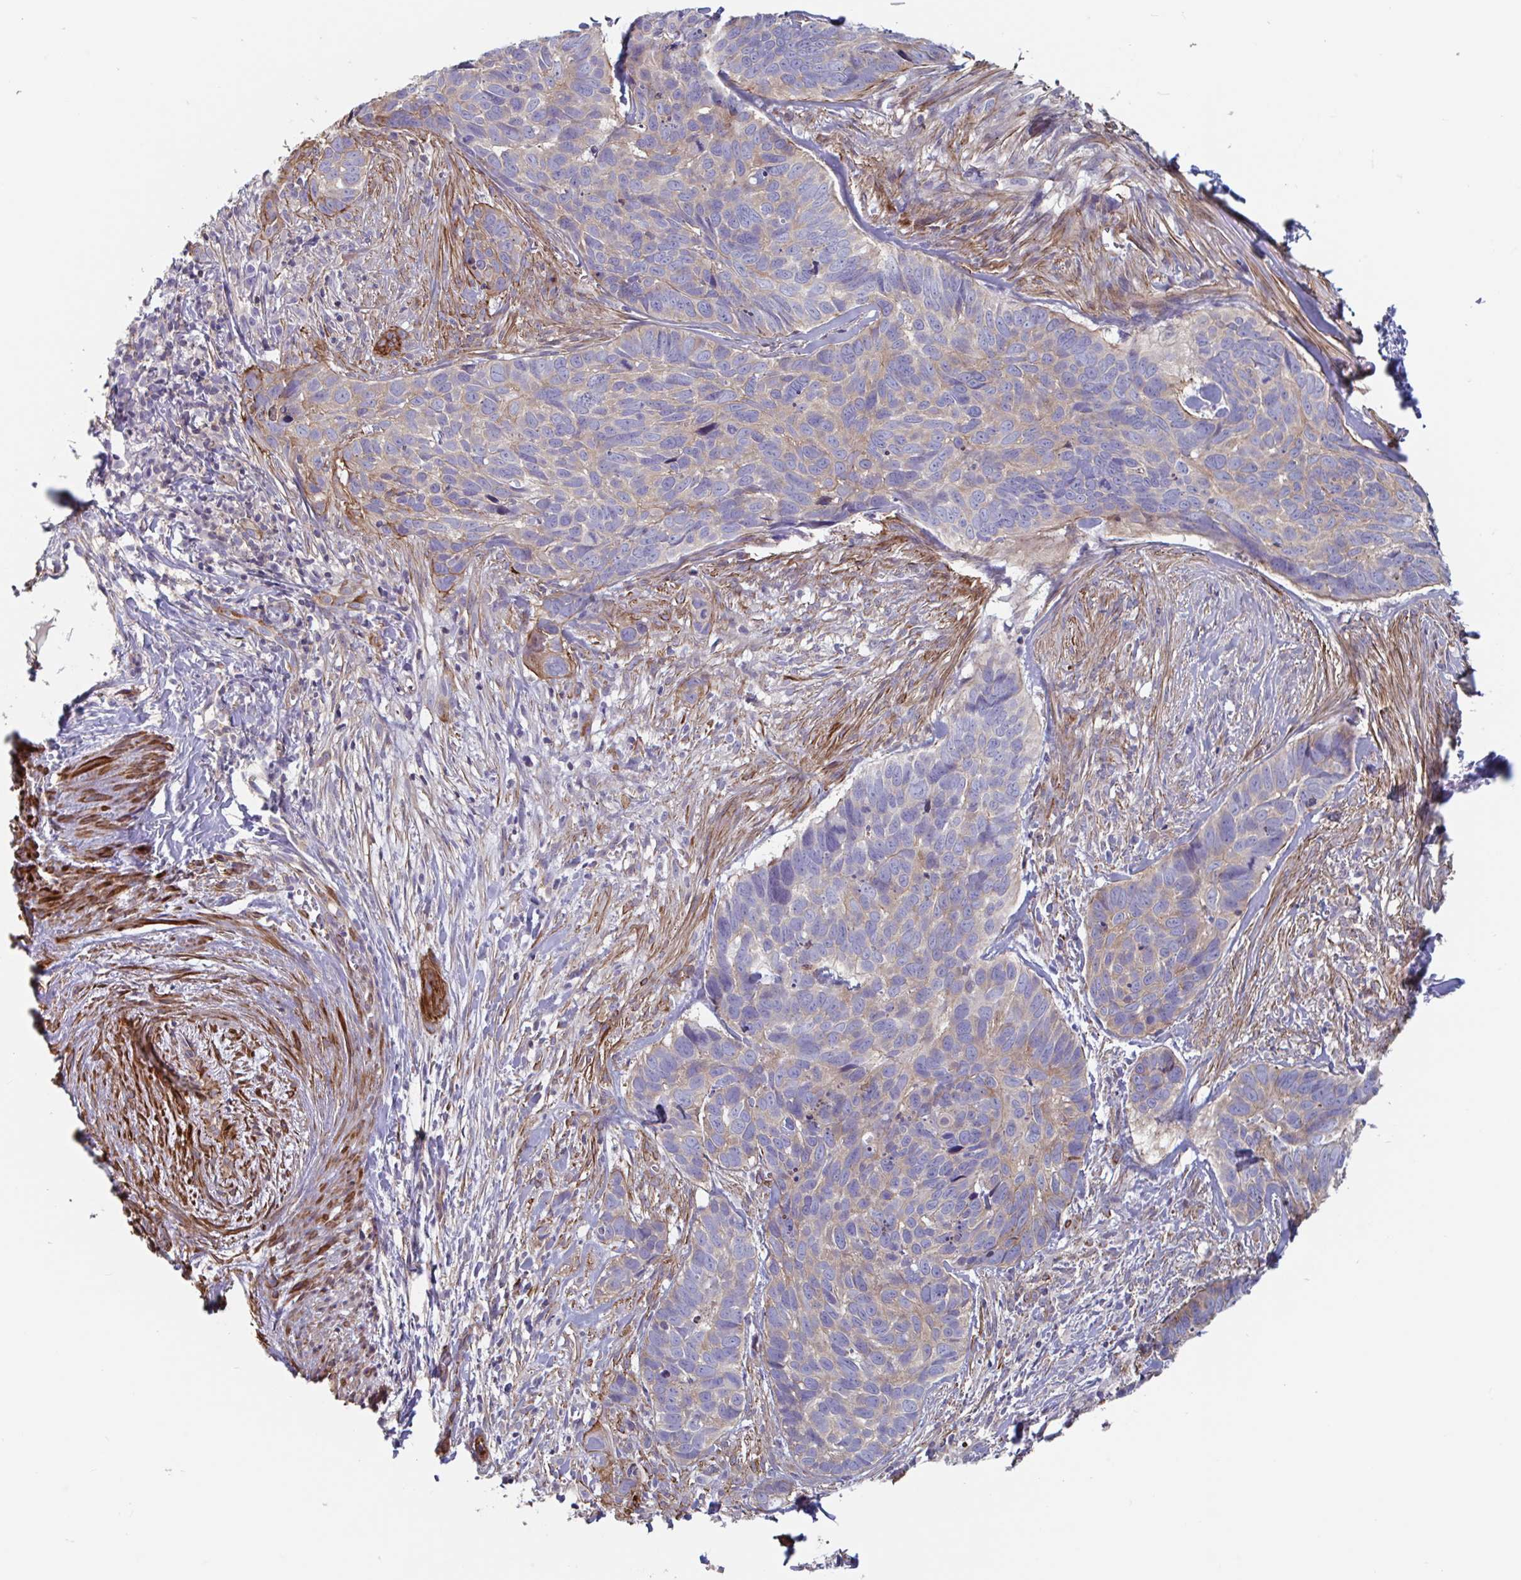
{"staining": {"intensity": "moderate", "quantity": "25%-75%", "location": "cytoplasmic/membranous"}, "tissue": "skin cancer", "cell_type": "Tumor cells", "image_type": "cancer", "snomed": [{"axis": "morphology", "description": "Basal cell carcinoma"}, {"axis": "topography", "description": "Skin"}], "caption": "About 25%-75% of tumor cells in human skin cancer (basal cell carcinoma) display moderate cytoplasmic/membranous protein staining as visualized by brown immunohistochemical staining.", "gene": "SHISA7", "patient": {"sex": "female", "age": 82}}